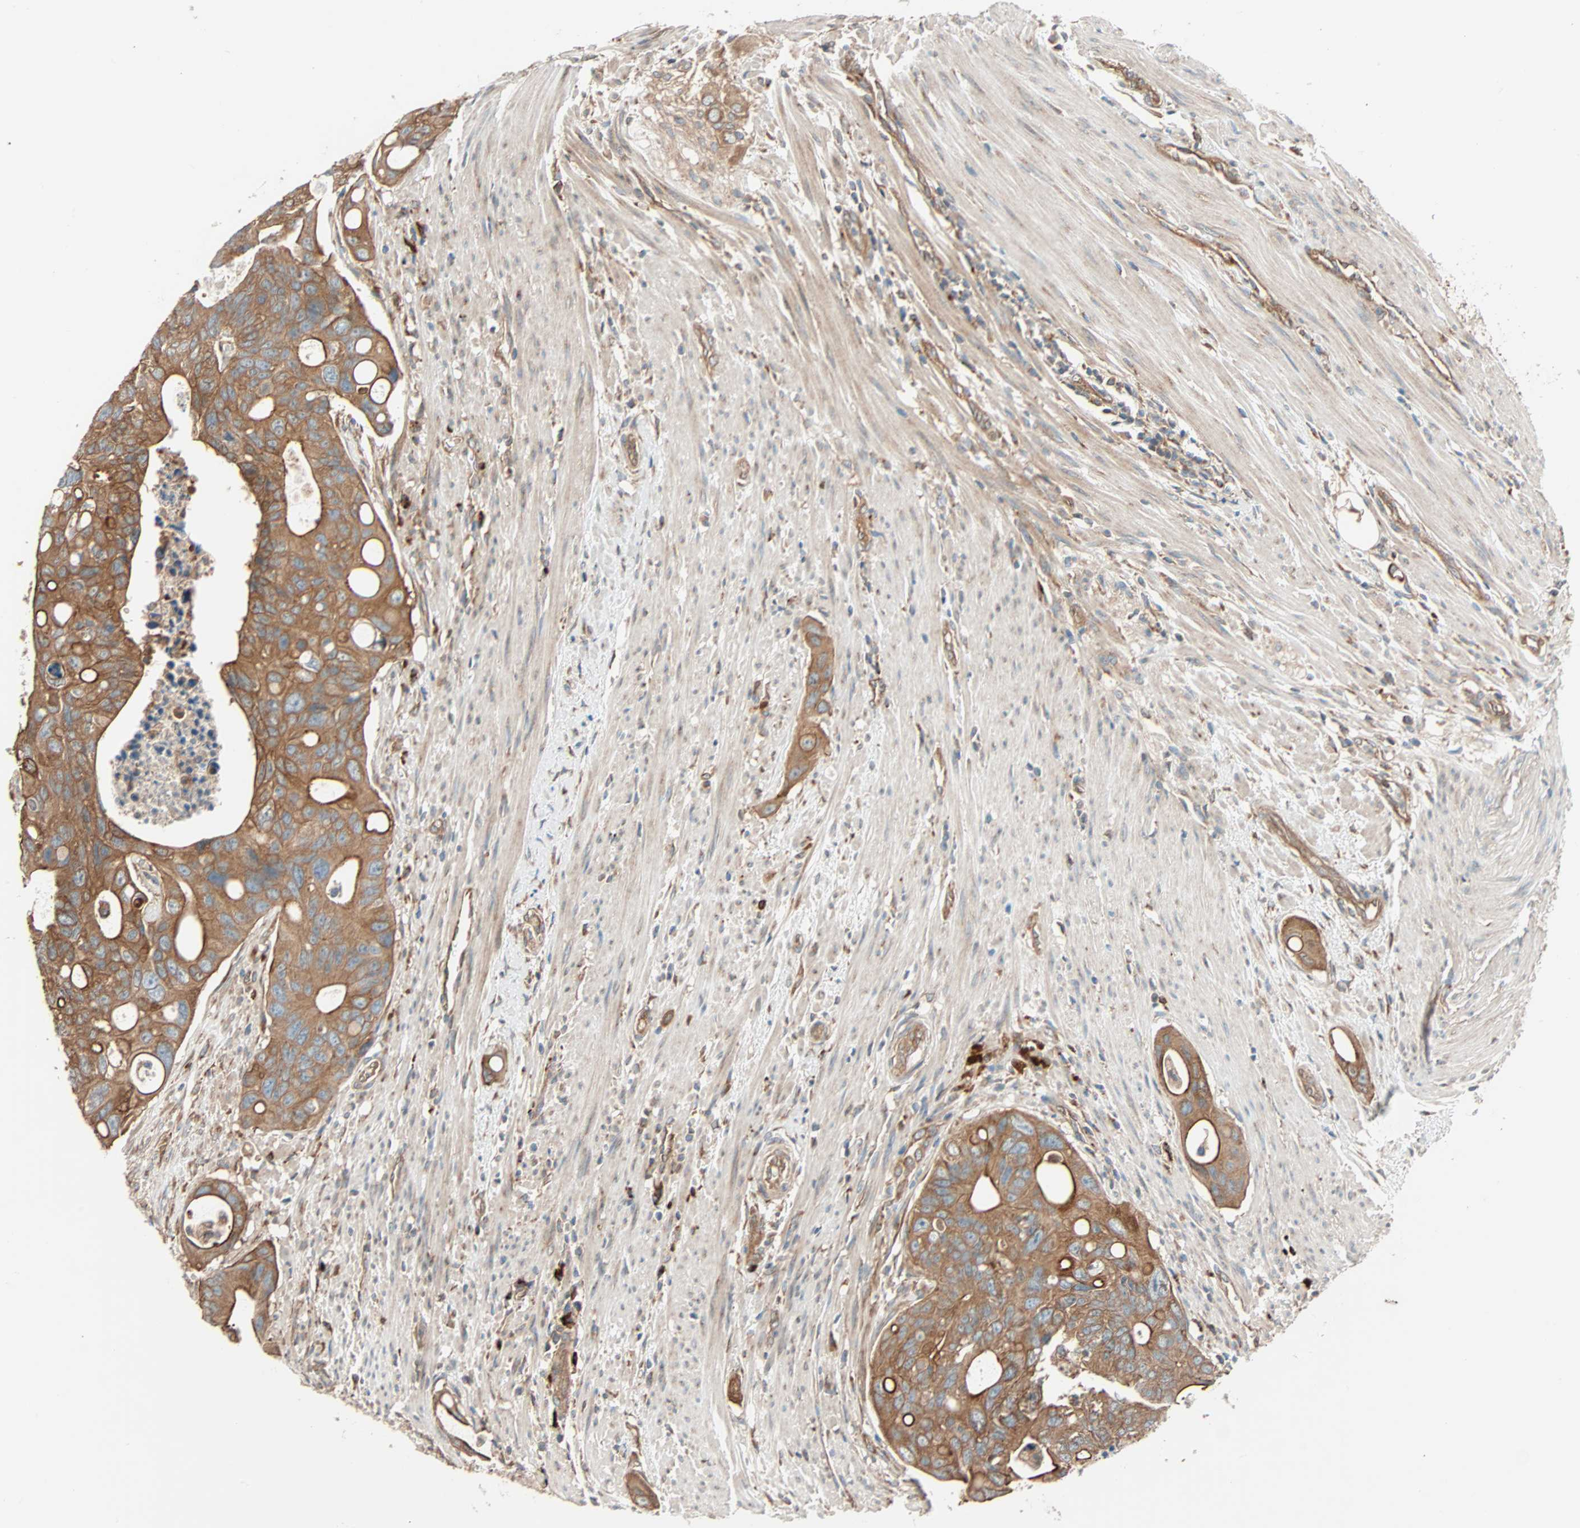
{"staining": {"intensity": "moderate", "quantity": ">75%", "location": "cytoplasmic/membranous"}, "tissue": "colorectal cancer", "cell_type": "Tumor cells", "image_type": "cancer", "snomed": [{"axis": "morphology", "description": "Adenocarcinoma, NOS"}, {"axis": "topography", "description": "Colon"}], "caption": "Protein expression analysis of human colorectal adenocarcinoma reveals moderate cytoplasmic/membranous expression in about >75% of tumor cells.", "gene": "PHYH", "patient": {"sex": "female", "age": 57}}